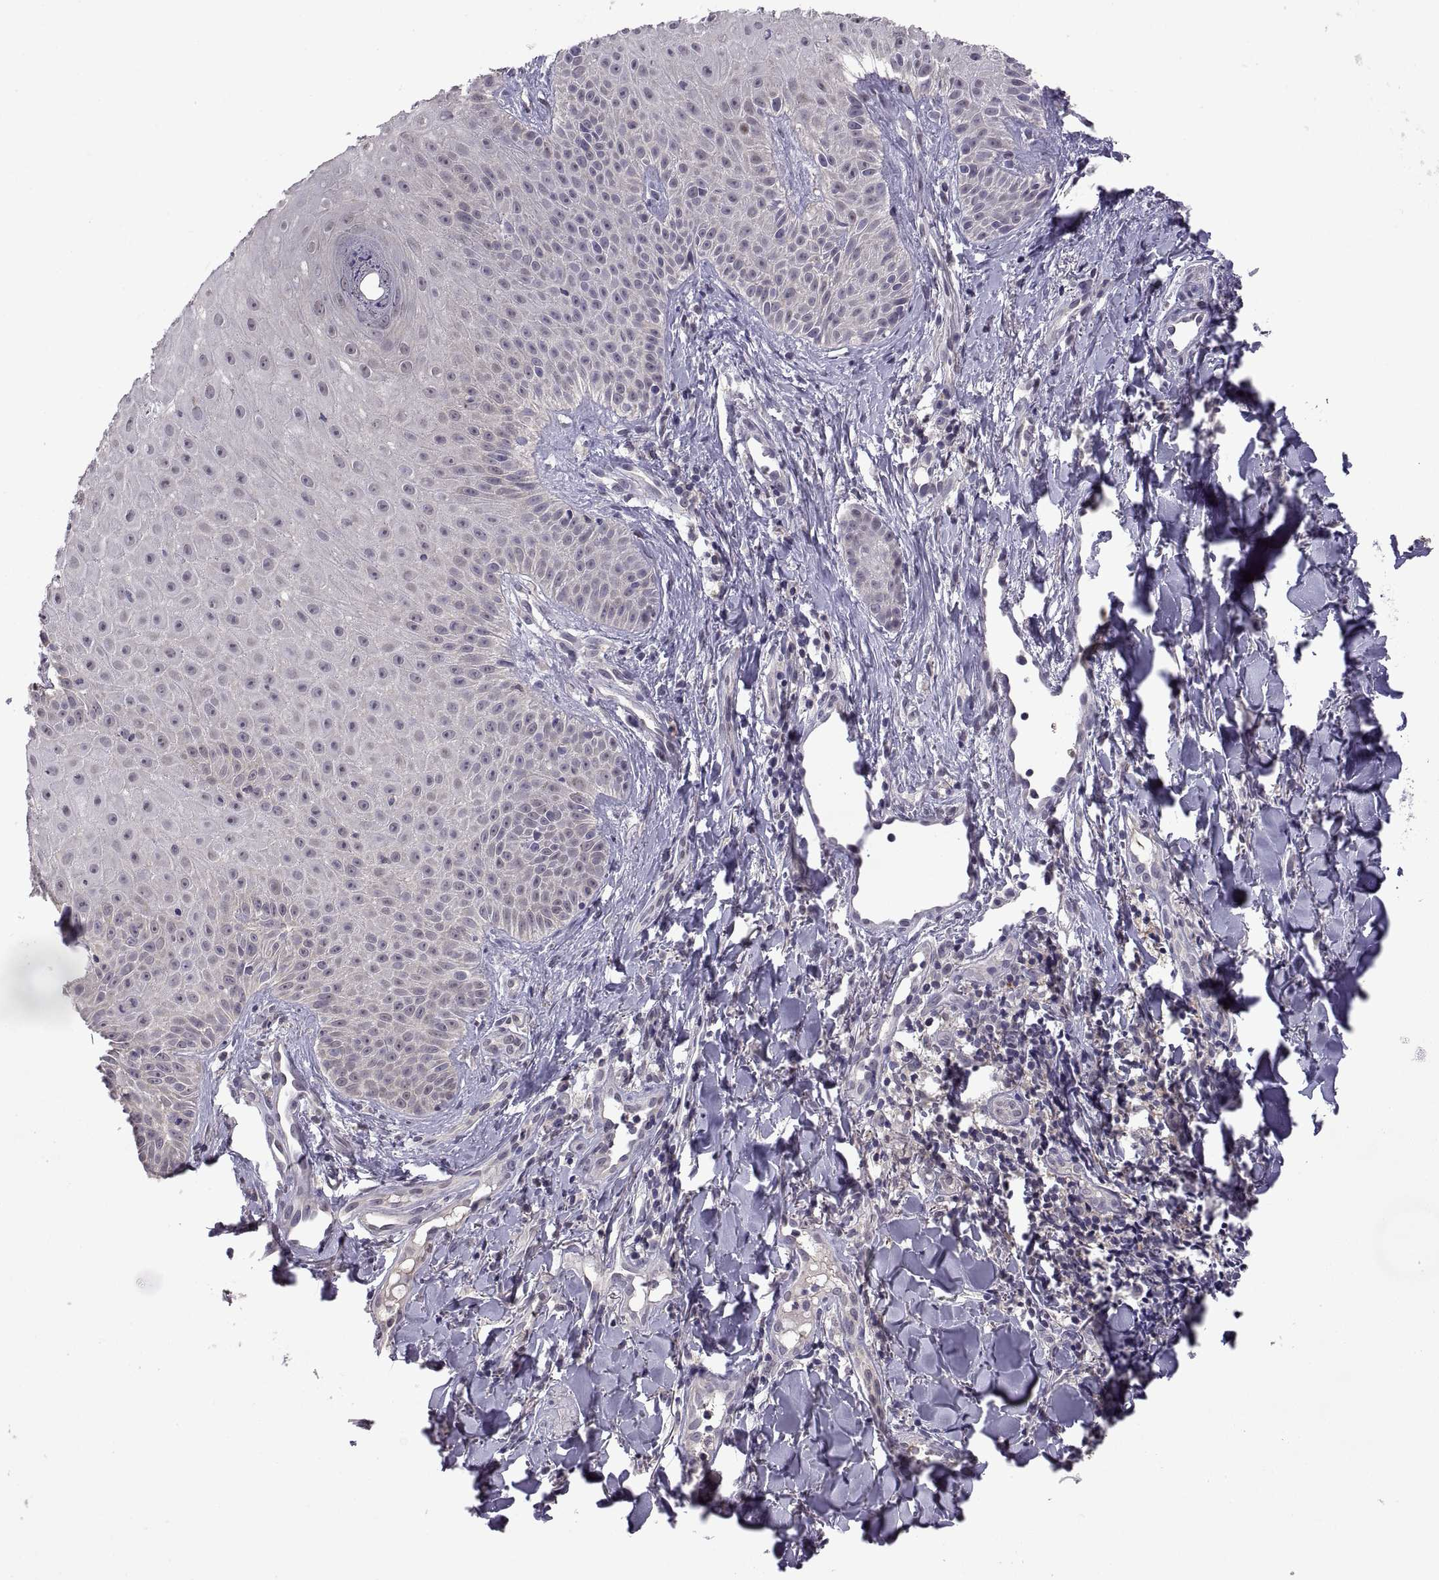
{"staining": {"intensity": "negative", "quantity": "none", "location": "none"}, "tissue": "melanoma", "cell_type": "Tumor cells", "image_type": "cancer", "snomed": [{"axis": "morphology", "description": "Malignant melanoma, NOS"}, {"axis": "topography", "description": "Skin"}], "caption": "DAB (3,3'-diaminobenzidine) immunohistochemical staining of melanoma exhibits no significant expression in tumor cells.", "gene": "FGF9", "patient": {"sex": "male", "age": 67}}